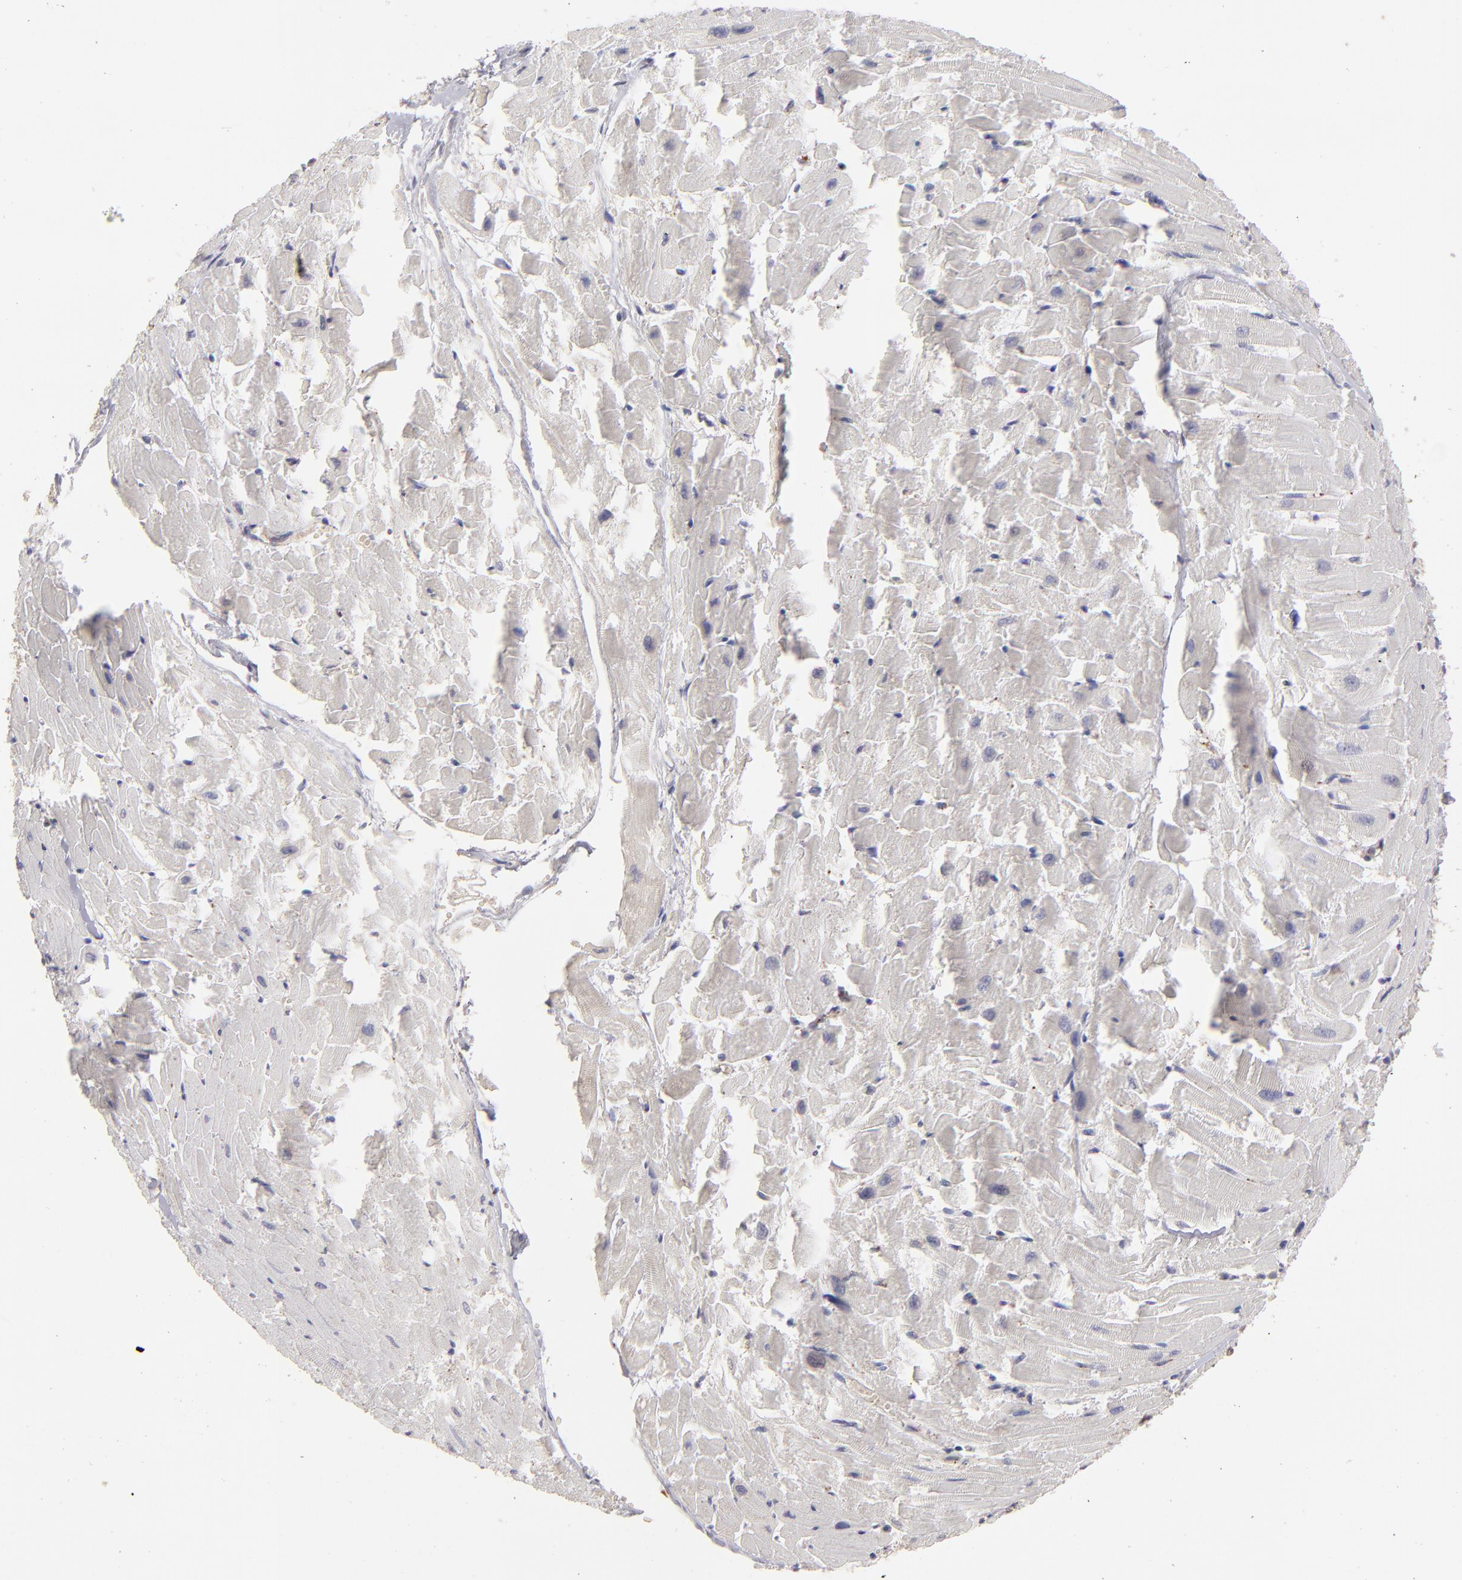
{"staining": {"intensity": "negative", "quantity": "none", "location": "none"}, "tissue": "heart muscle", "cell_type": "Cardiomyocytes", "image_type": "normal", "snomed": [{"axis": "morphology", "description": "Normal tissue, NOS"}, {"axis": "topography", "description": "Heart"}], "caption": "A histopathology image of heart muscle stained for a protein exhibits no brown staining in cardiomyocytes.", "gene": "ABCC4", "patient": {"sex": "female", "age": 19}}